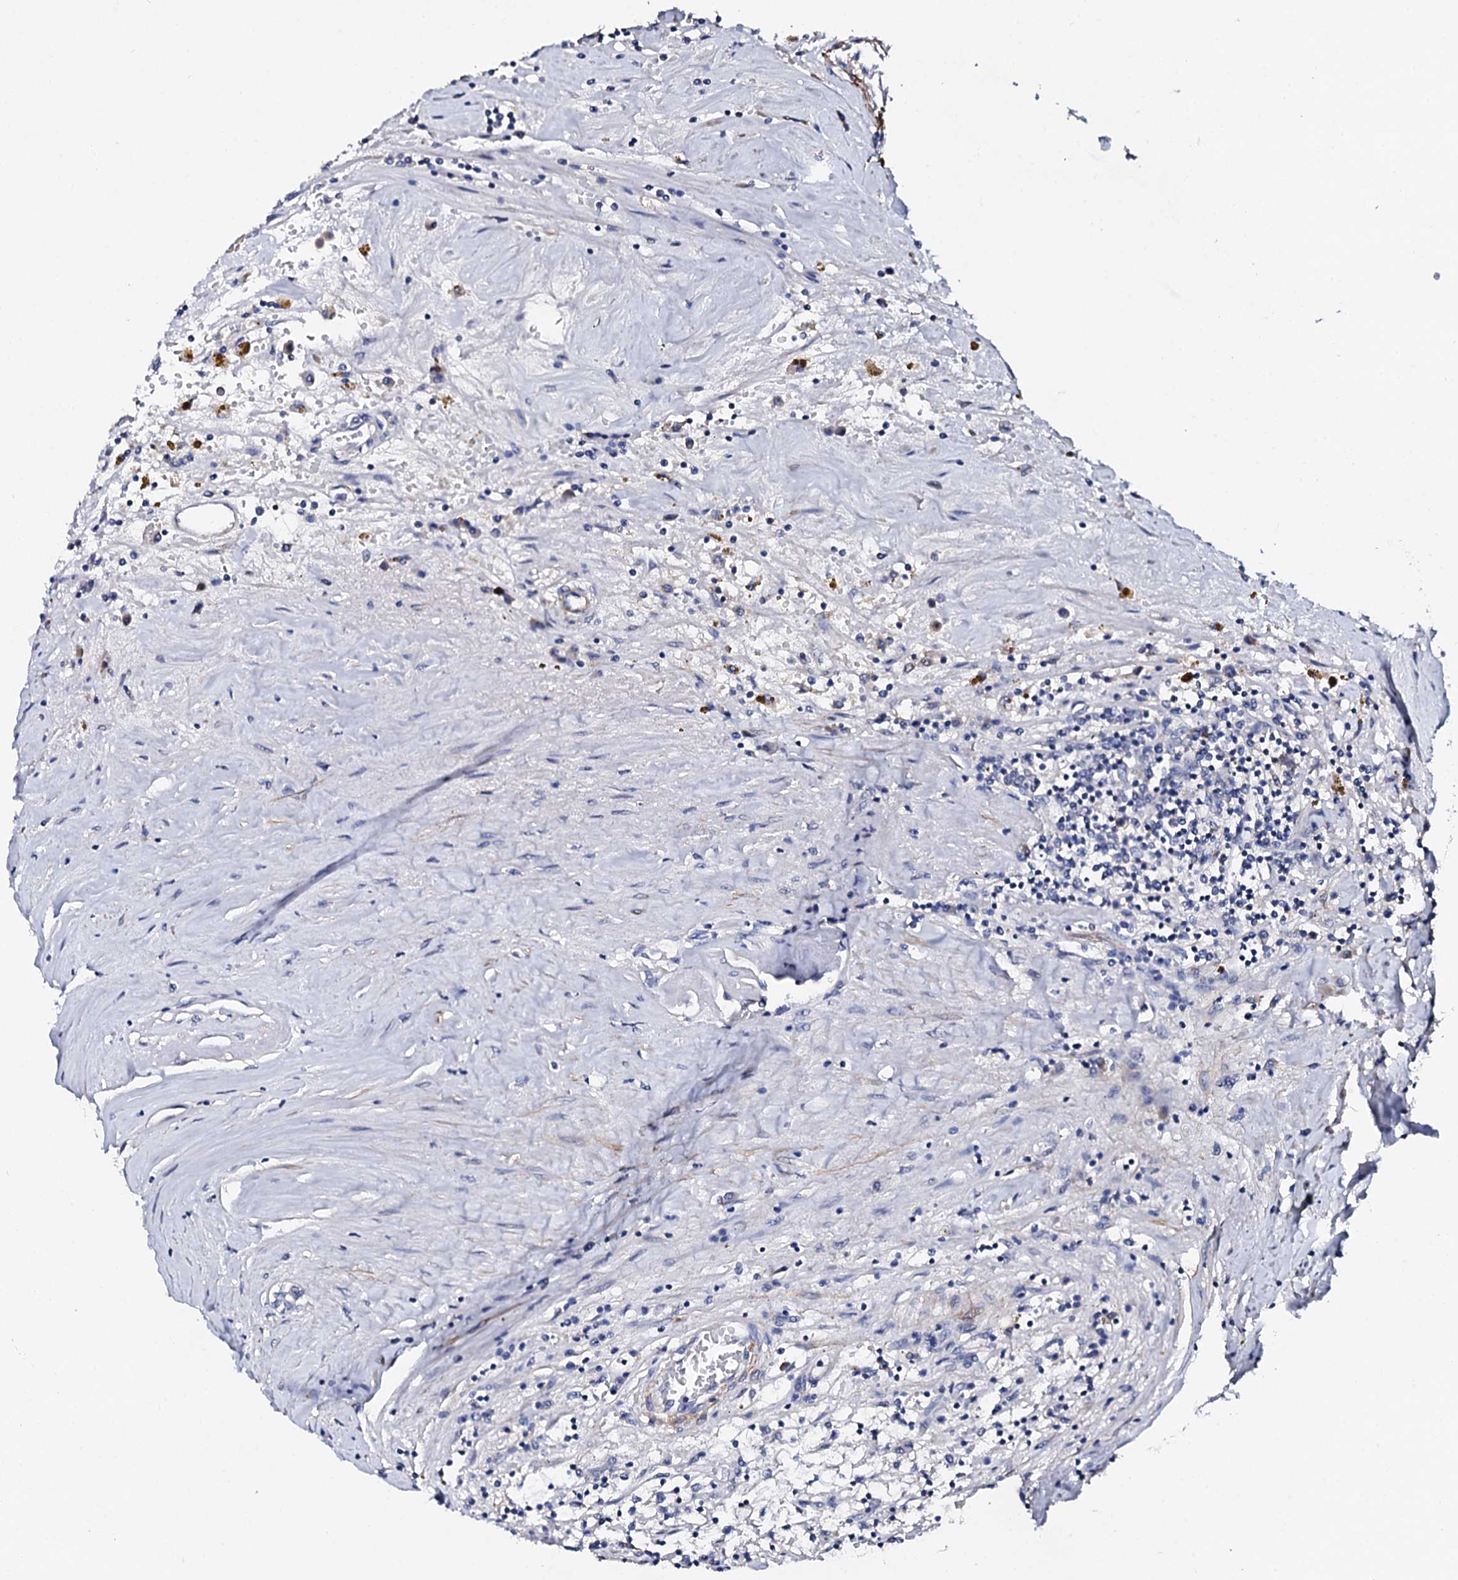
{"staining": {"intensity": "negative", "quantity": "none", "location": "none"}, "tissue": "renal cancer", "cell_type": "Tumor cells", "image_type": "cancer", "snomed": [{"axis": "morphology", "description": "Adenocarcinoma, NOS"}, {"axis": "topography", "description": "Kidney"}], "caption": "Tumor cells are negative for brown protein staining in renal adenocarcinoma.", "gene": "NUP58", "patient": {"sex": "male", "age": 56}}